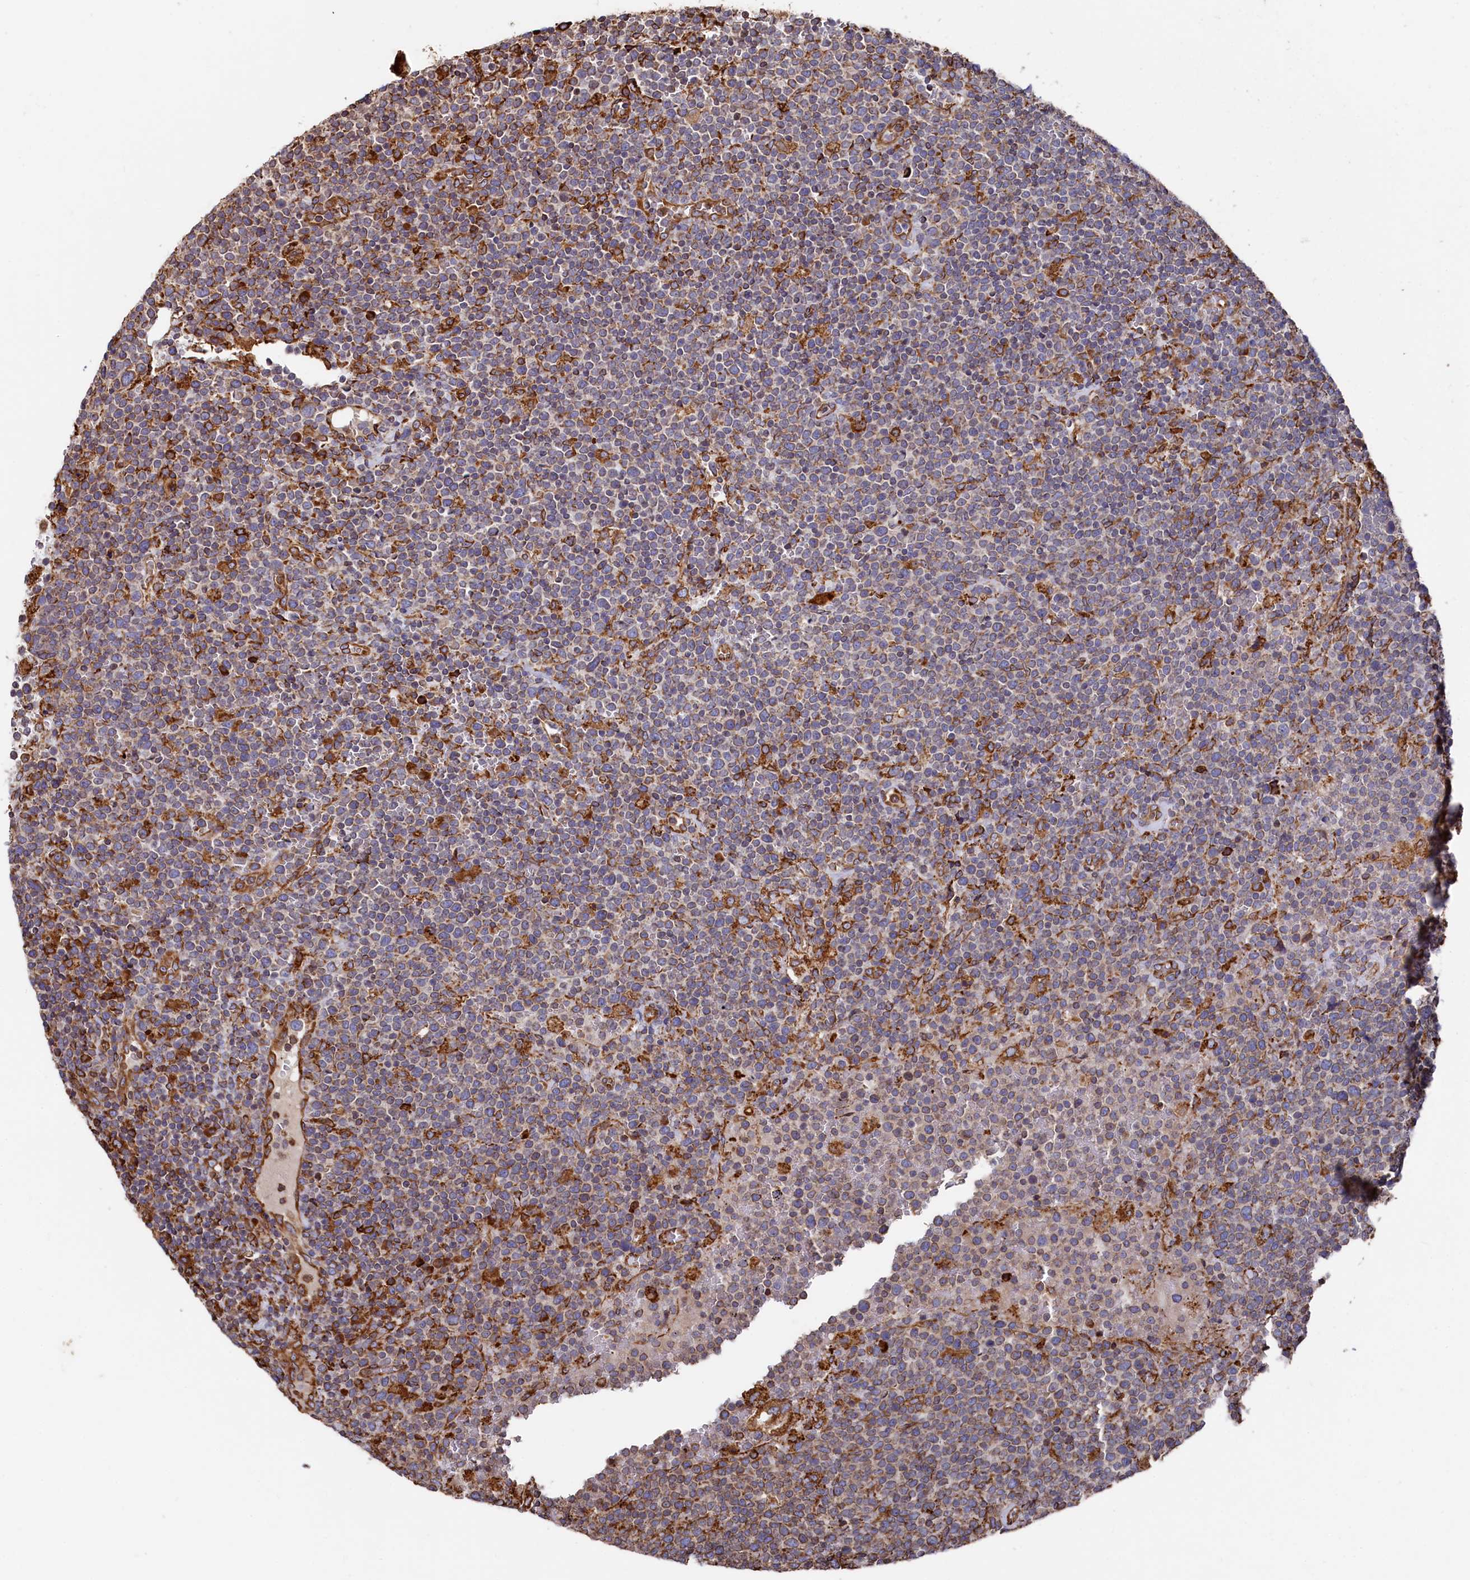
{"staining": {"intensity": "negative", "quantity": "none", "location": "none"}, "tissue": "lymphoma", "cell_type": "Tumor cells", "image_type": "cancer", "snomed": [{"axis": "morphology", "description": "Malignant lymphoma, non-Hodgkin's type, High grade"}, {"axis": "topography", "description": "Lymph node"}], "caption": "IHC of lymphoma demonstrates no expression in tumor cells.", "gene": "NEURL1B", "patient": {"sex": "male", "age": 61}}